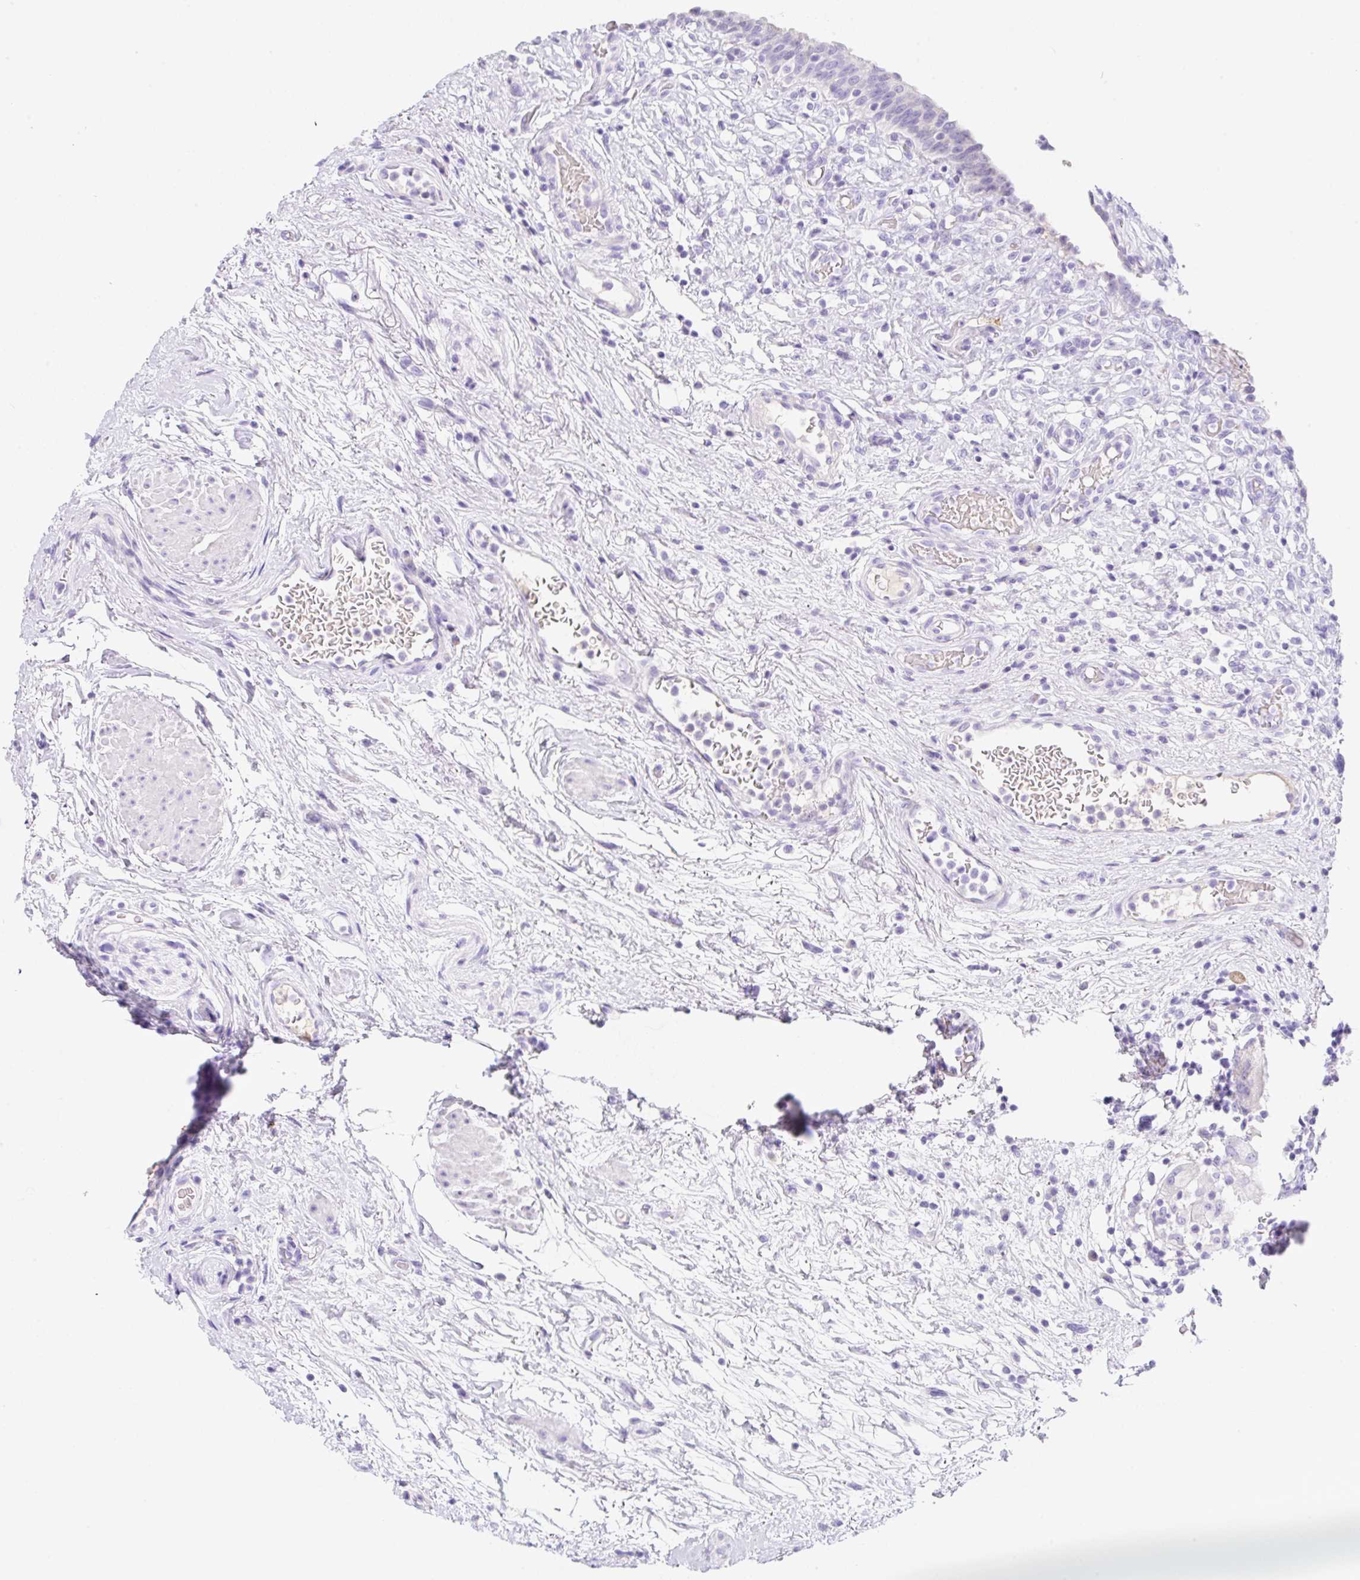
{"staining": {"intensity": "negative", "quantity": "none", "location": "none"}, "tissue": "urinary bladder", "cell_type": "Urothelial cells", "image_type": "normal", "snomed": [{"axis": "morphology", "description": "Normal tissue, NOS"}, {"axis": "topography", "description": "Urinary bladder"}], "caption": "This is an immunohistochemistry micrograph of benign human urinary bladder. There is no expression in urothelial cells.", "gene": "KLK8", "patient": {"sex": "male", "age": 71}}